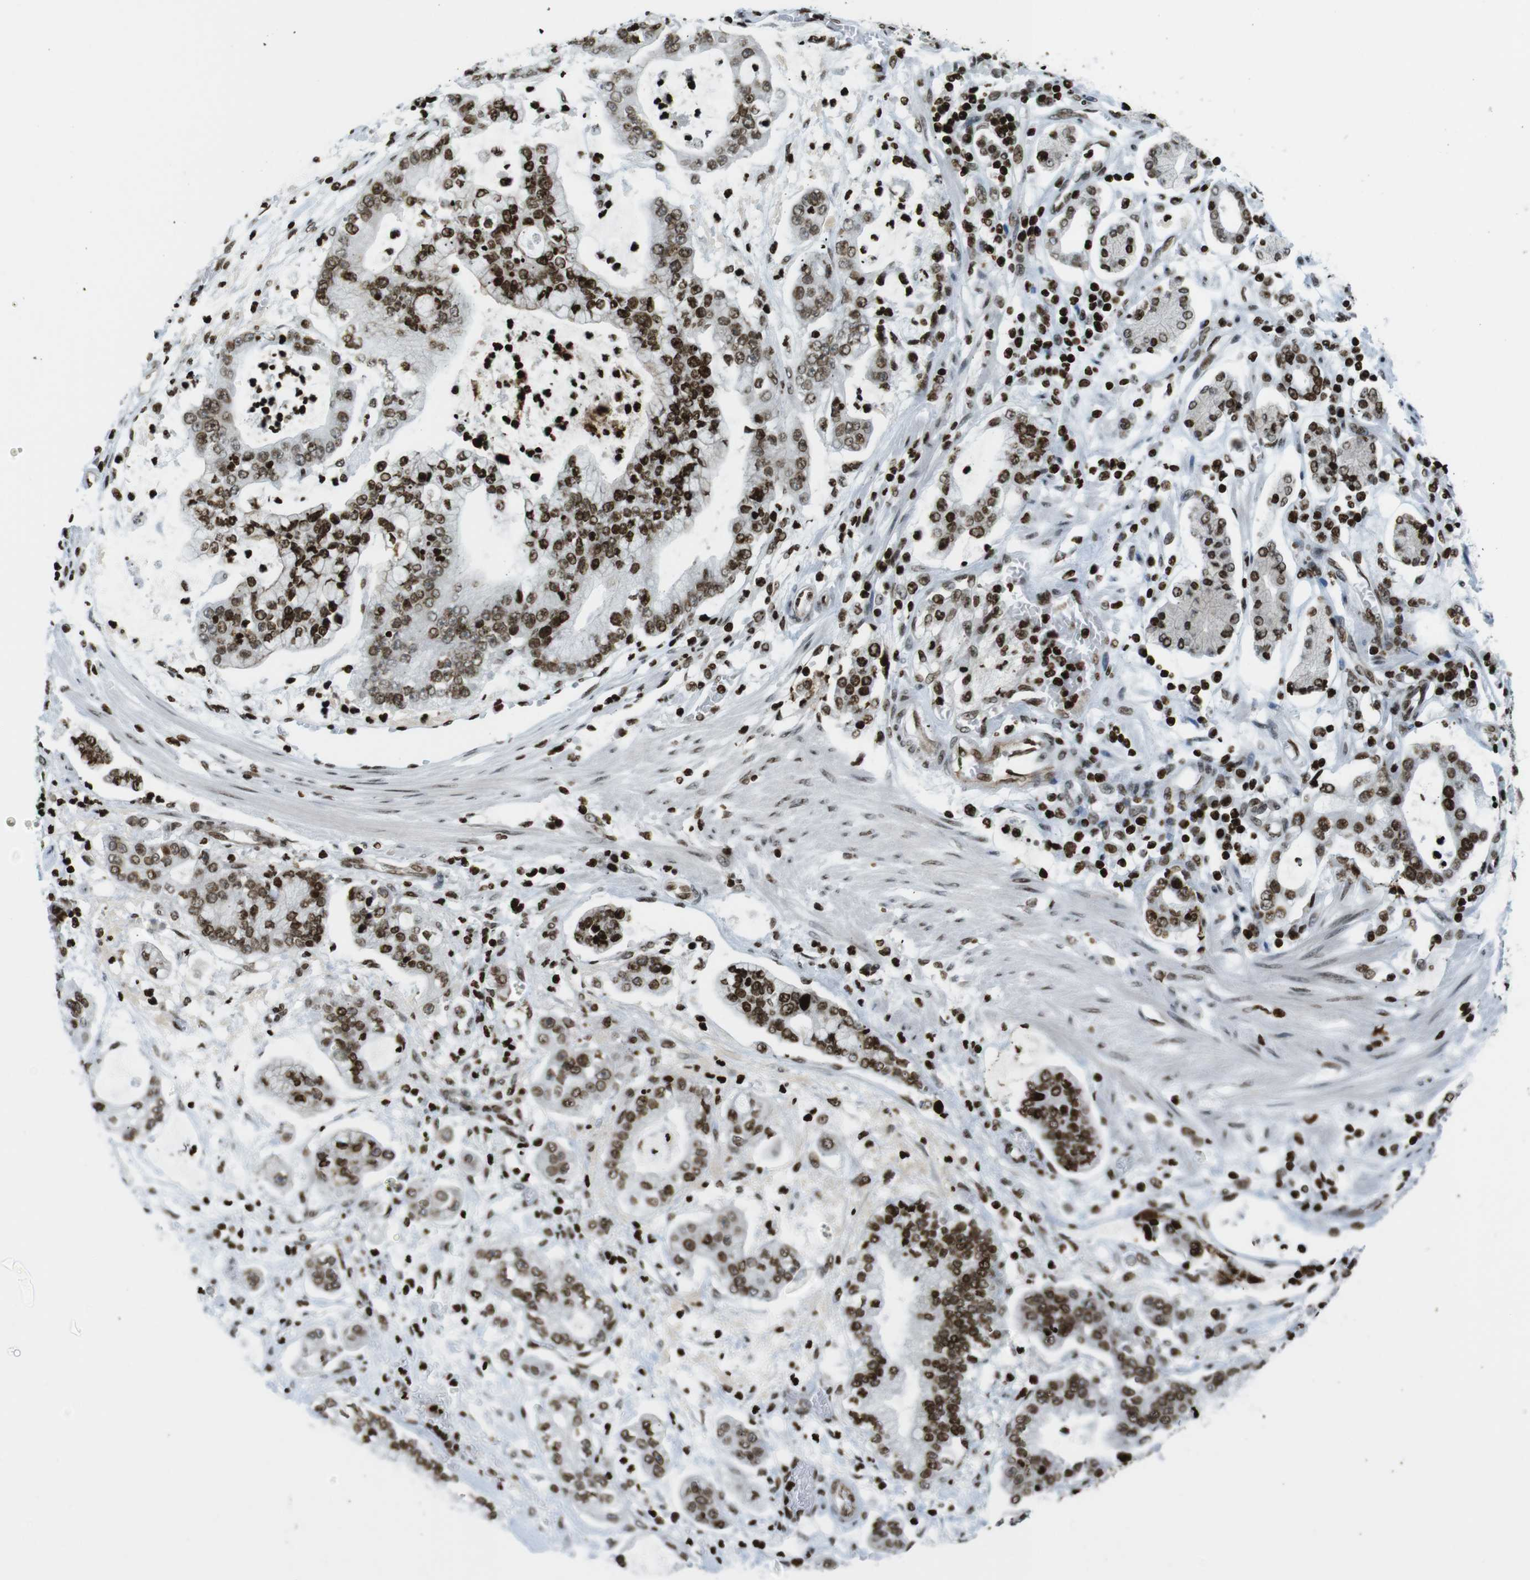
{"staining": {"intensity": "strong", "quantity": ">75%", "location": "nuclear"}, "tissue": "stomach cancer", "cell_type": "Tumor cells", "image_type": "cancer", "snomed": [{"axis": "morphology", "description": "Adenocarcinoma, NOS"}, {"axis": "topography", "description": "Stomach"}], "caption": "Protein analysis of adenocarcinoma (stomach) tissue exhibits strong nuclear expression in approximately >75% of tumor cells.", "gene": "H2AC8", "patient": {"sex": "male", "age": 76}}